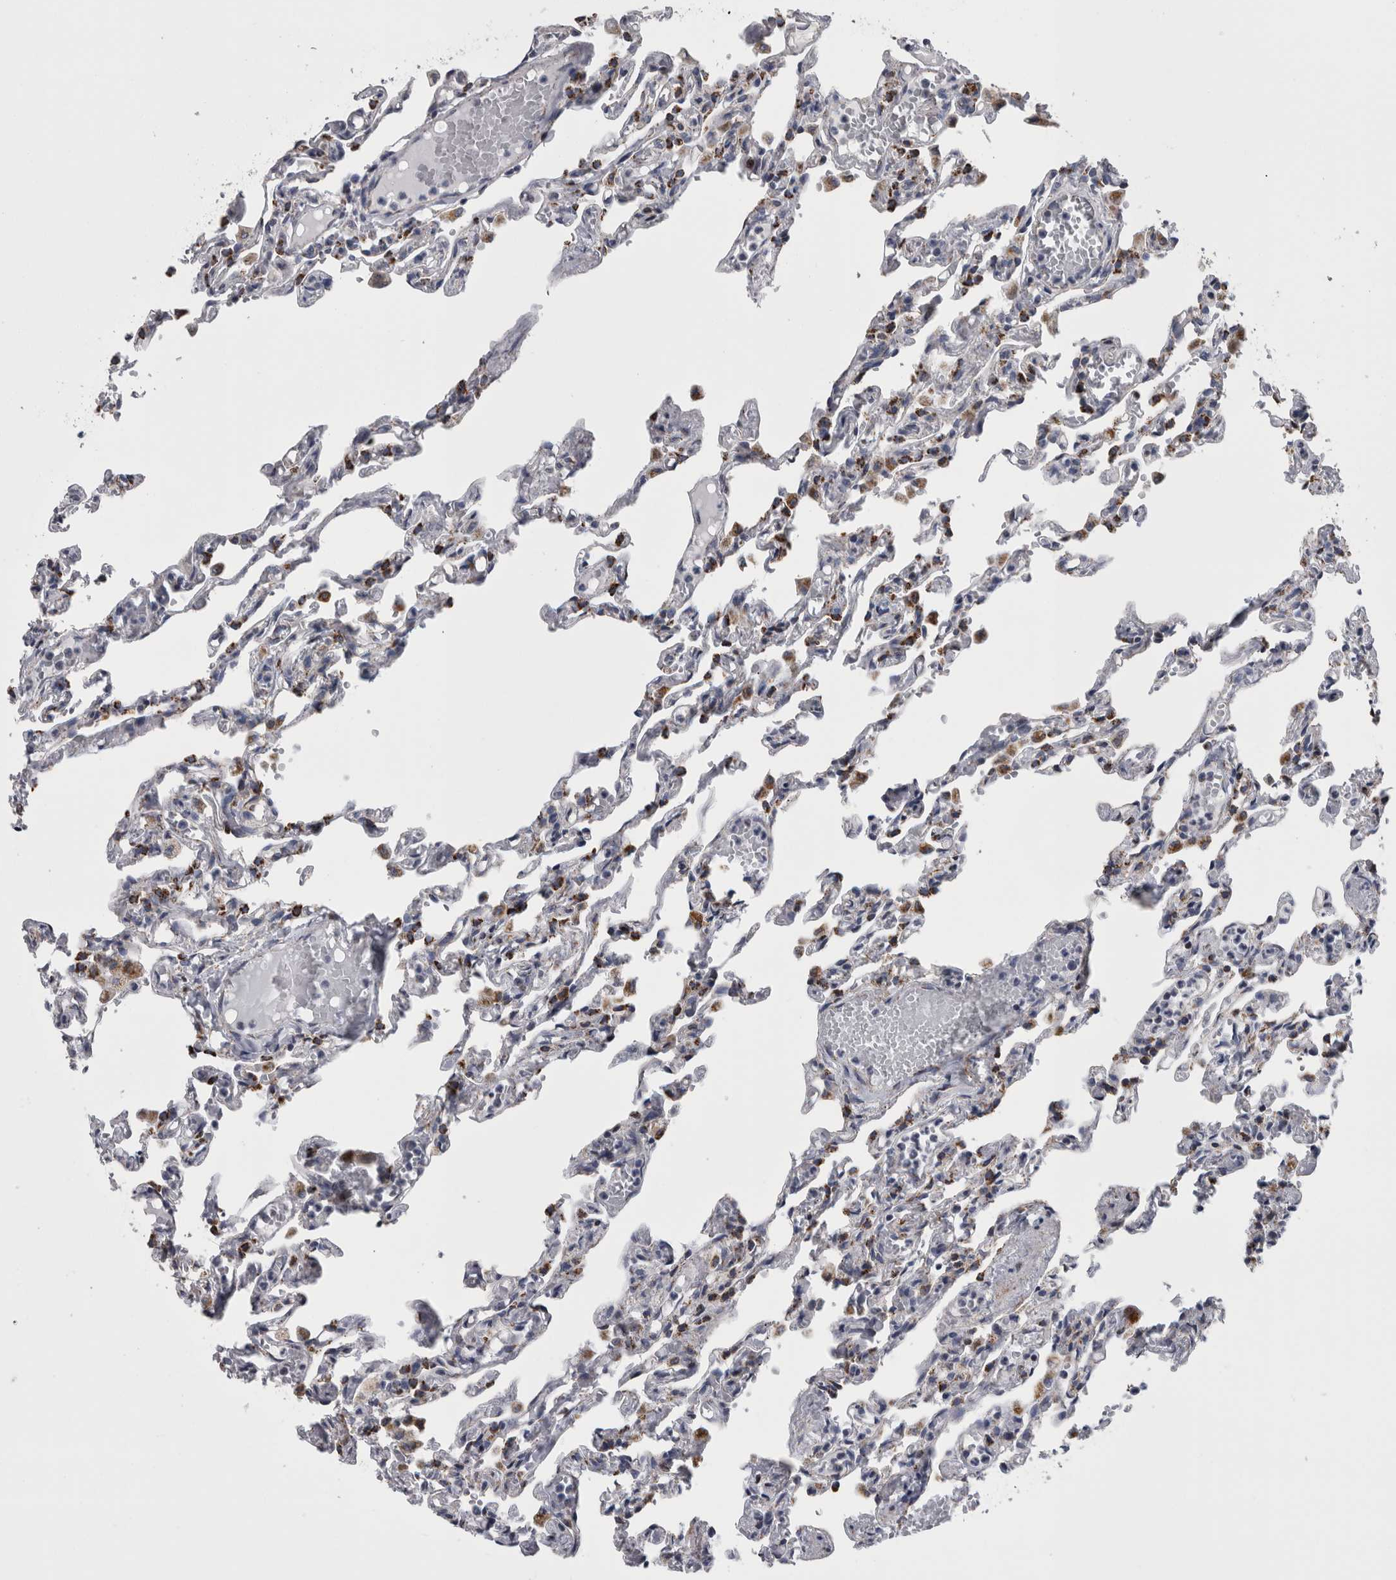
{"staining": {"intensity": "moderate", "quantity": "25%-75%", "location": "cytoplasmic/membranous"}, "tissue": "lung", "cell_type": "Alveolar cells", "image_type": "normal", "snomed": [{"axis": "morphology", "description": "Normal tissue, NOS"}, {"axis": "topography", "description": "Lung"}], "caption": "Protein expression analysis of unremarkable lung shows moderate cytoplasmic/membranous positivity in about 25%-75% of alveolar cells.", "gene": "DBT", "patient": {"sex": "male", "age": 21}}